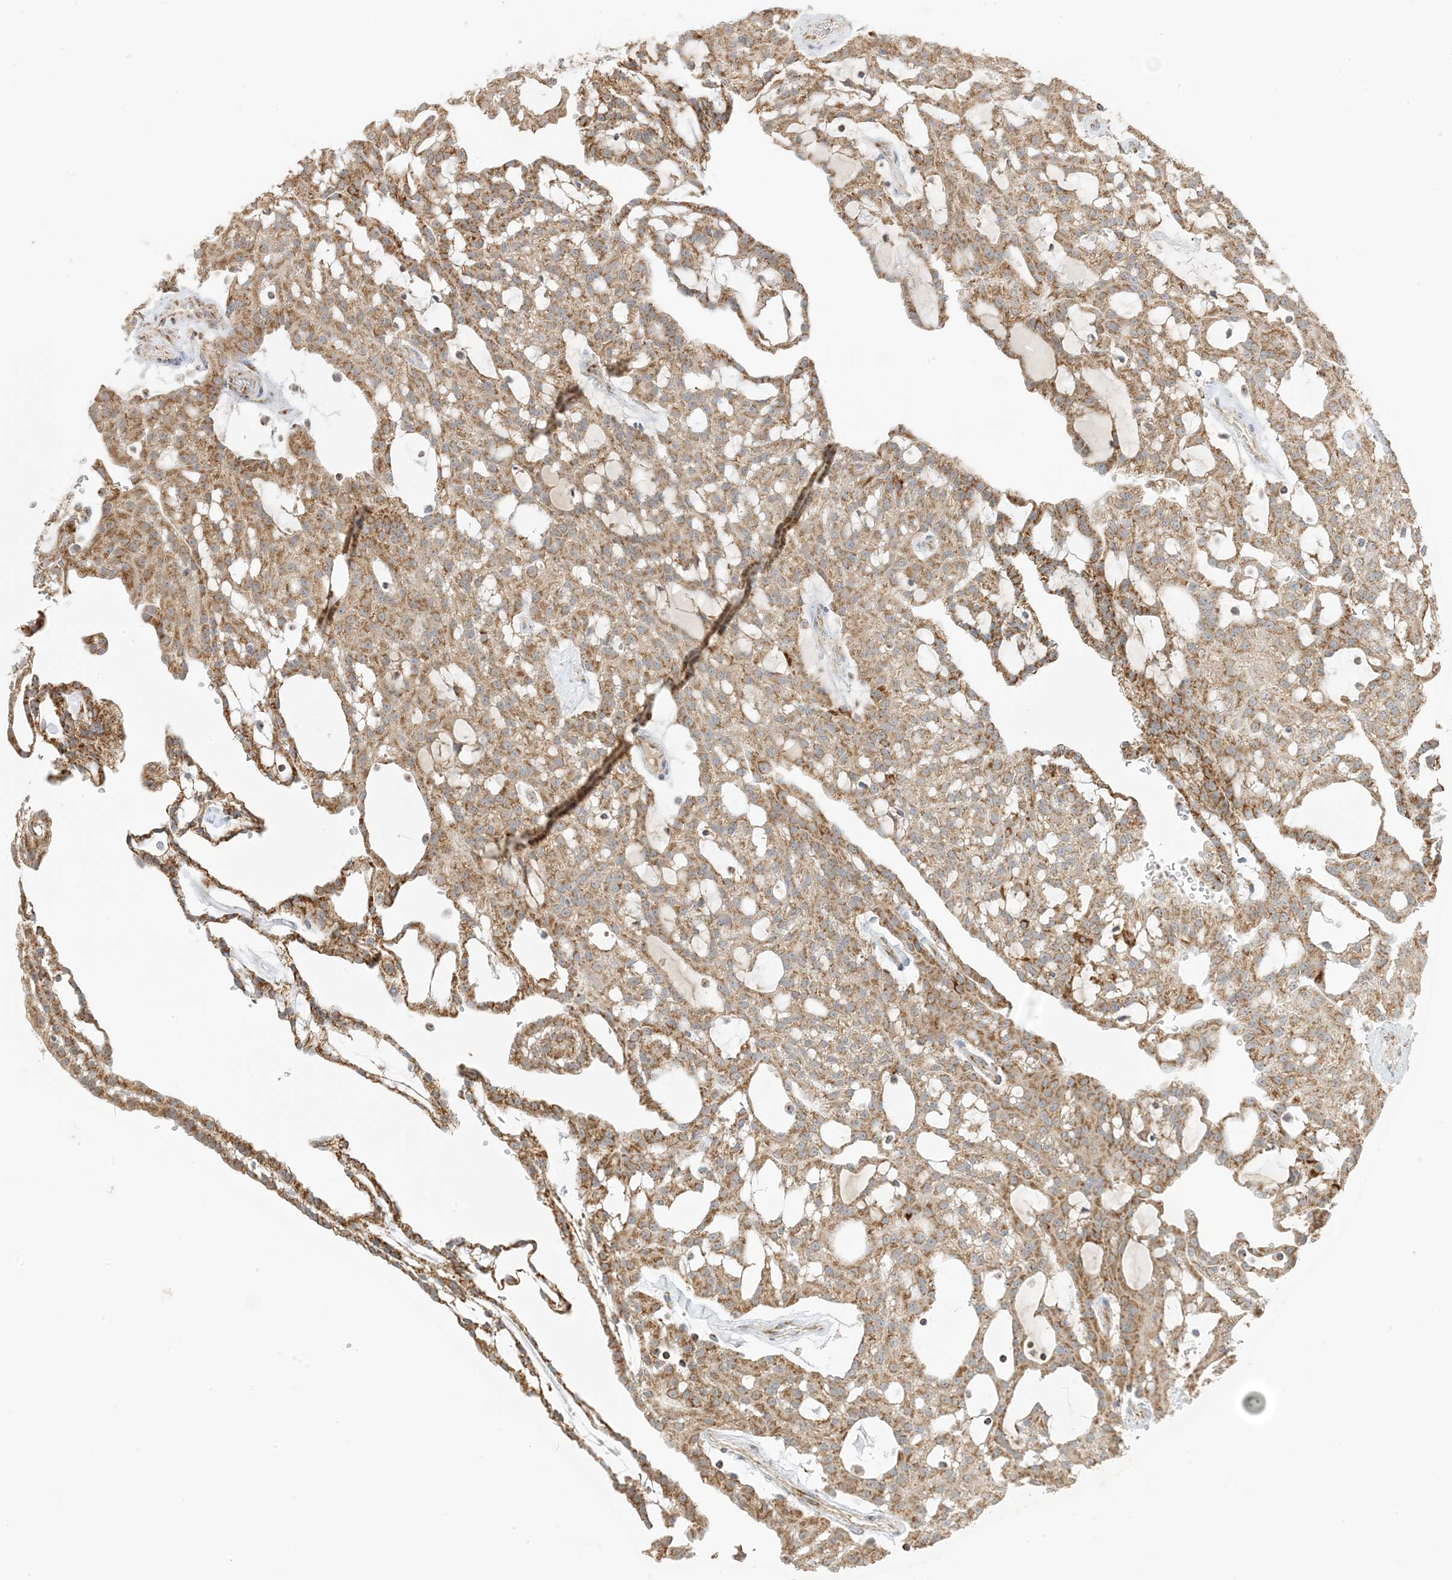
{"staining": {"intensity": "moderate", "quantity": ">75%", "location": "cytoplasmic/membranous"}, "tissue": "renal cancer", "cell_type": "Tumor cells", "image_type": "cancer", "snomed": [{"axis": "morphology", "description": "Adenocarcinoma, NOS"}, {"axis": "topography", "description": "Kidney"}], "caption": "A photomicrograph of human renal adenocarcinoma stained for a protein reveals moderate cytoplasmic/membranous brown staining in tumor cells. (DAB IHC with brightfield microscopy, high magnification).", "gene": "SLC25A12", "patient": {"sex": "male", "age": 63}}